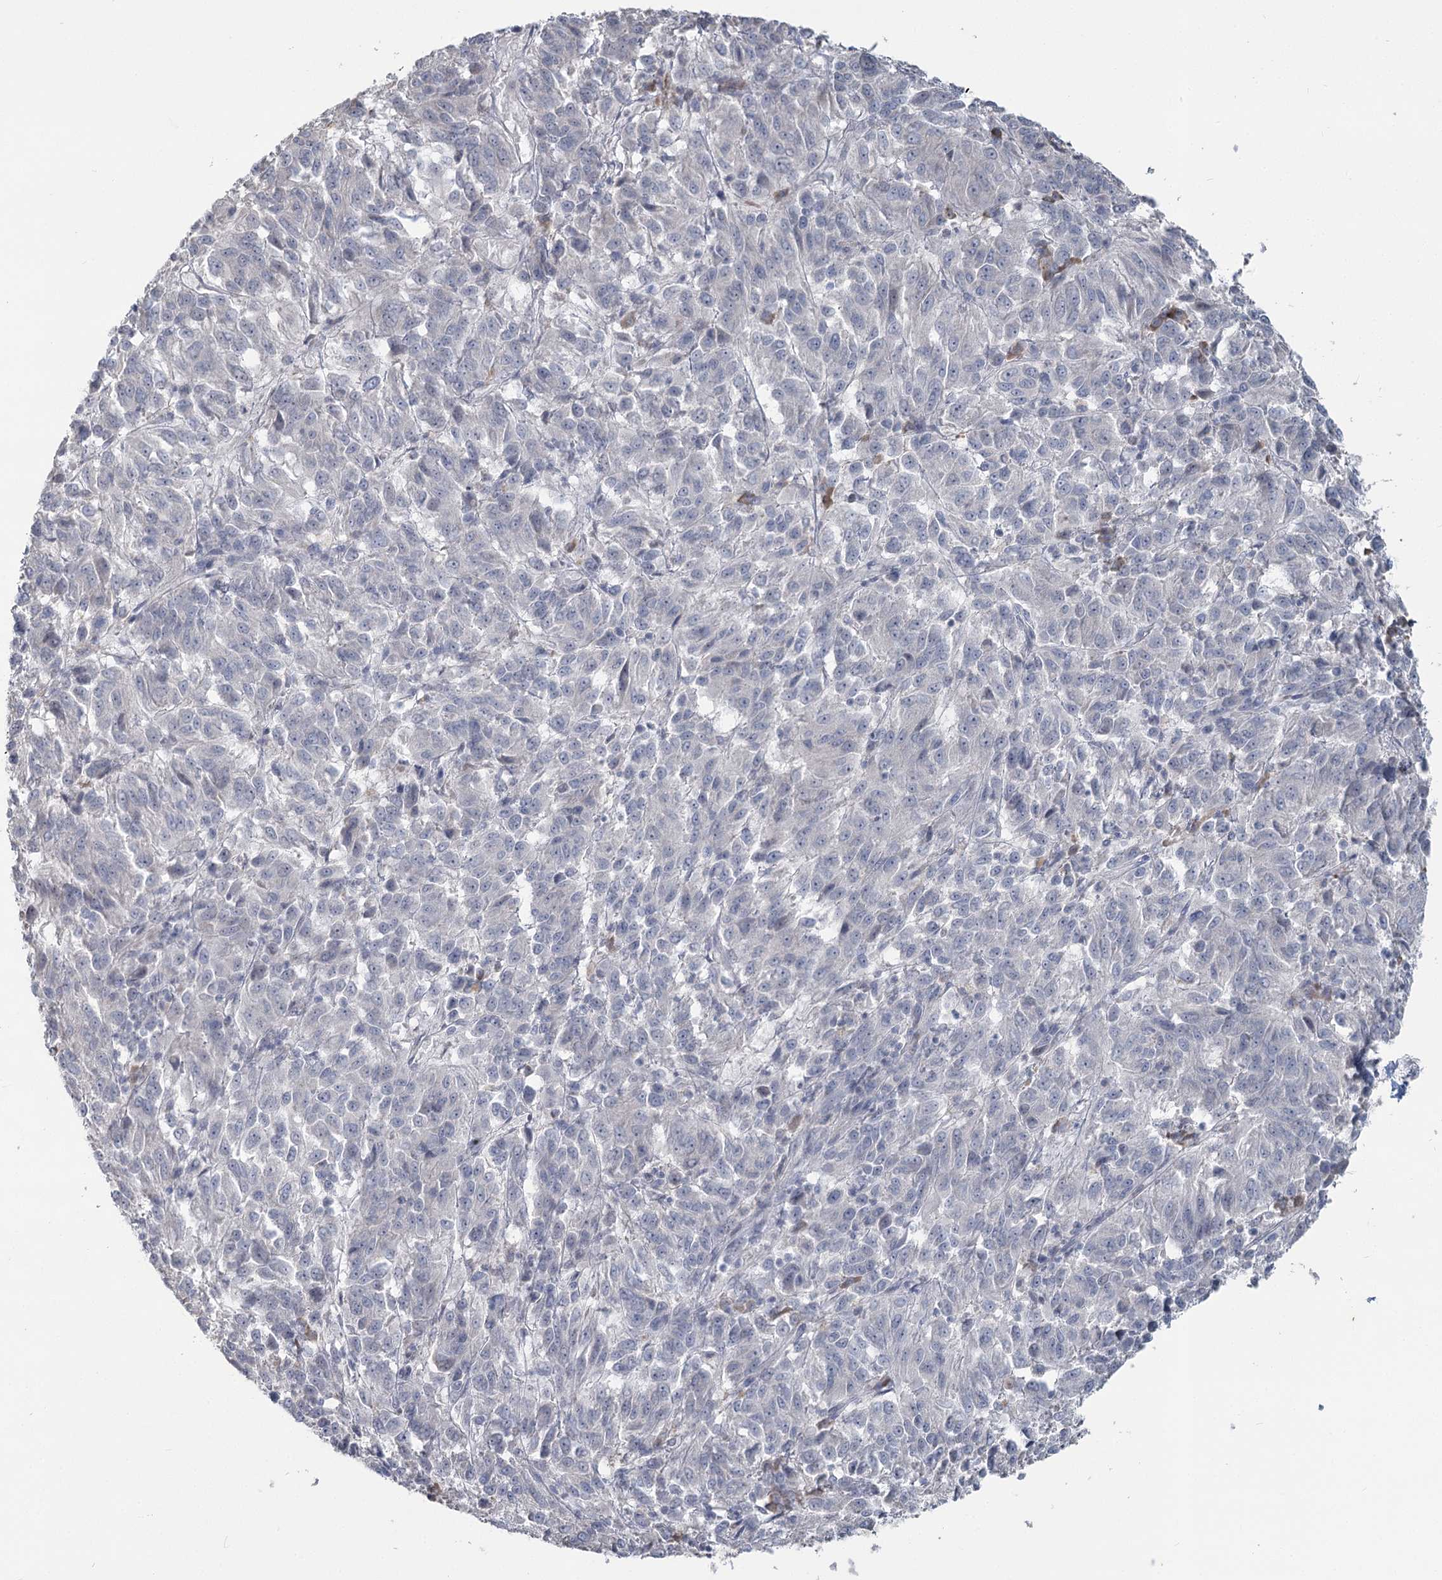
{"staining": {"intensity": "negative", "quantity": "none", "location": "none"}, "tissue": "melanoma", "cell_type": "Tumor cells", "image_type": "cancer", "snomed": [{"axis": "morphology", "description": "Malignant melanoma, Metastatic site"}, {"axis": "topography", "description": "Lung"}], "caption": "Immunohistochemistry (IHC) histopathology image of neoplastic tissue: malignant melanoma (metastatic site) stained with DAB (3,3'-diaminobenzidine) exhibits no significant protein expression in tumor cells. (Brightfield microscopy of DAB (3,3'-diaminobenzidine) immunohistochemistry (IHC) at high magnification).", "gene": "SLC9A3", "patient": {"sex": "male", "age": 64}}